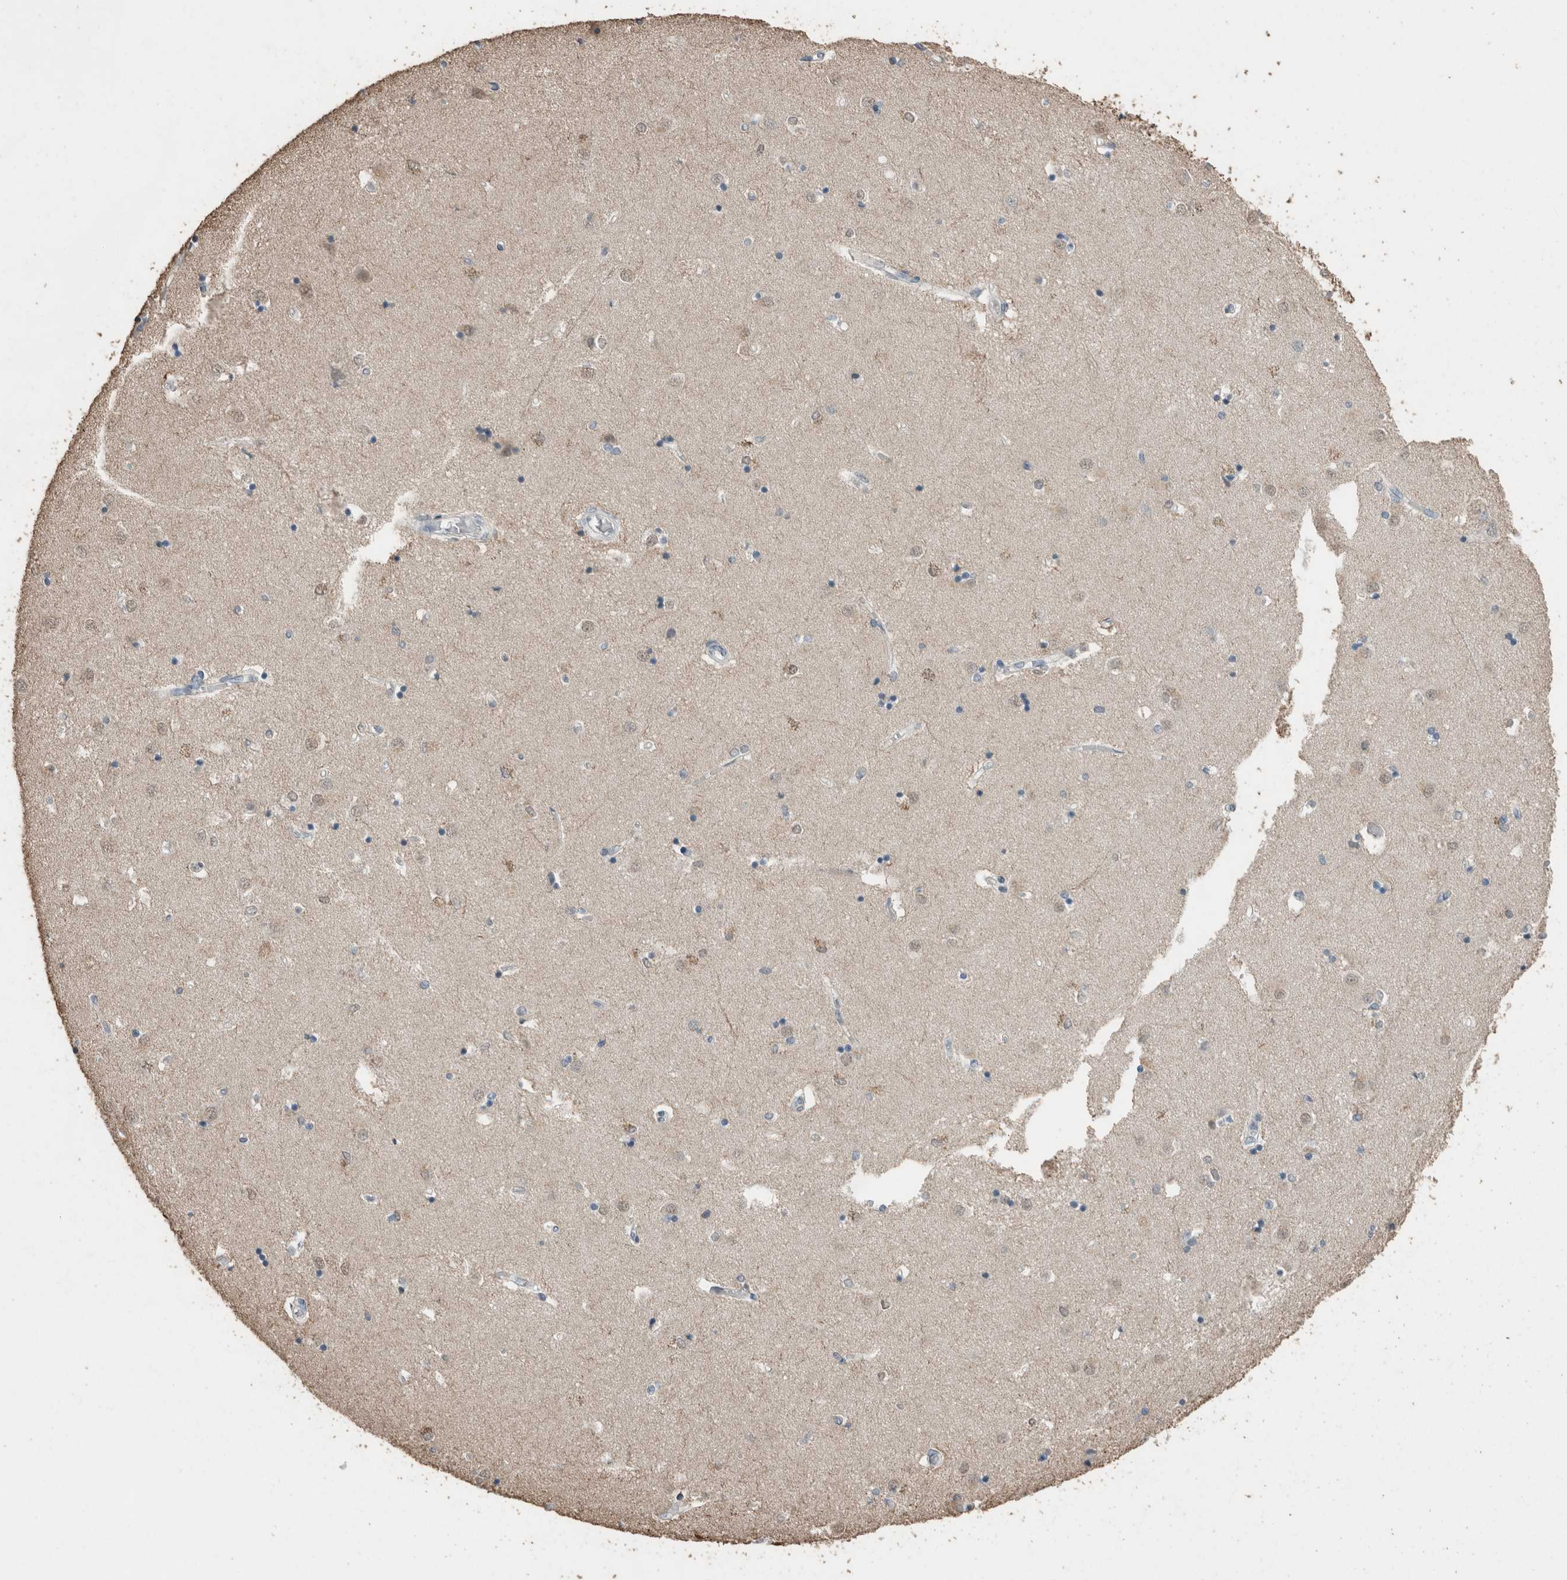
{"staining": {"intensity": "negative", "quantity": "none", "location": "none"}, "tissue": "caudate", "cell_type": "Glial cells", "image_type": "normal", "snomed": [{"axis": "morphology", "description": "Normal tissue, NOS"}, {"axis": "topography", "description": "Lateral ventricle wall"}], "caption": "Immunohistochemistry micrograph of normal caudate: human caudate stained with DAB shows no significant protein expression in glial cells.", "gene": "ACVR2B", "patient": {"sex": "male", "age": 45}}